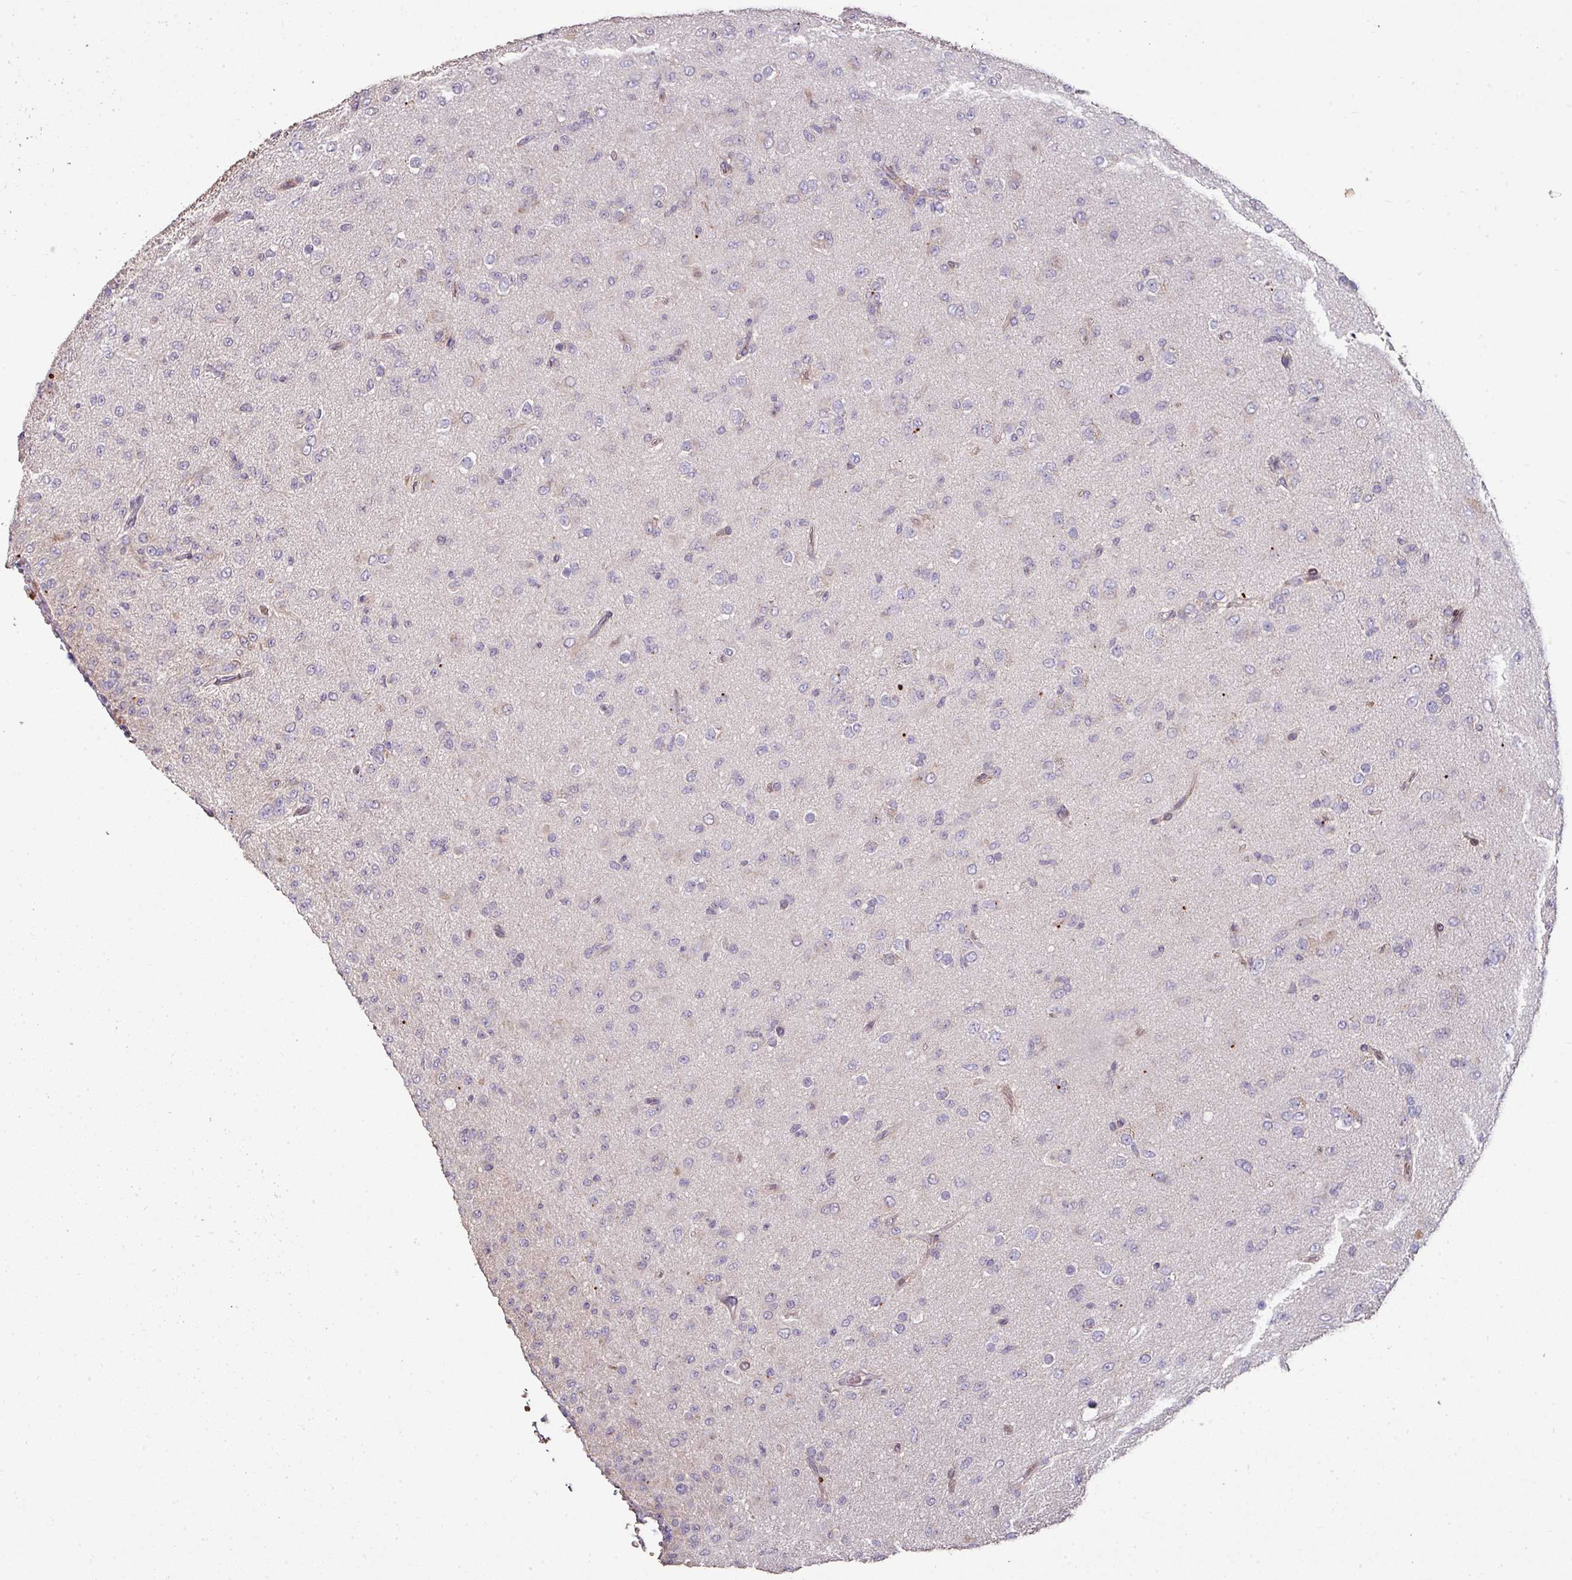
{"staining": {"intensity": "negative", "quantity": "none", "location": "none"}, "tissue": "glioma", "cell_type": "Tumor cells", "image_type": "cancer", "snomed": [{"axis": "morphology", "description": "Glioma, malignant, Low grade"}, {"axis": "topography", "description": "Brain"}], "caption": "IHC micrograph of glioma stained for a protein (brown), which demonstrates no staining in tumor cells. (Stains: DAB immunohistochemistry with hematoxylin counter stain, Microscopy: brightfield microscopy at high magnification).", "gene": "RPL23A", "patient": {"sex": "male", "age": 65}}